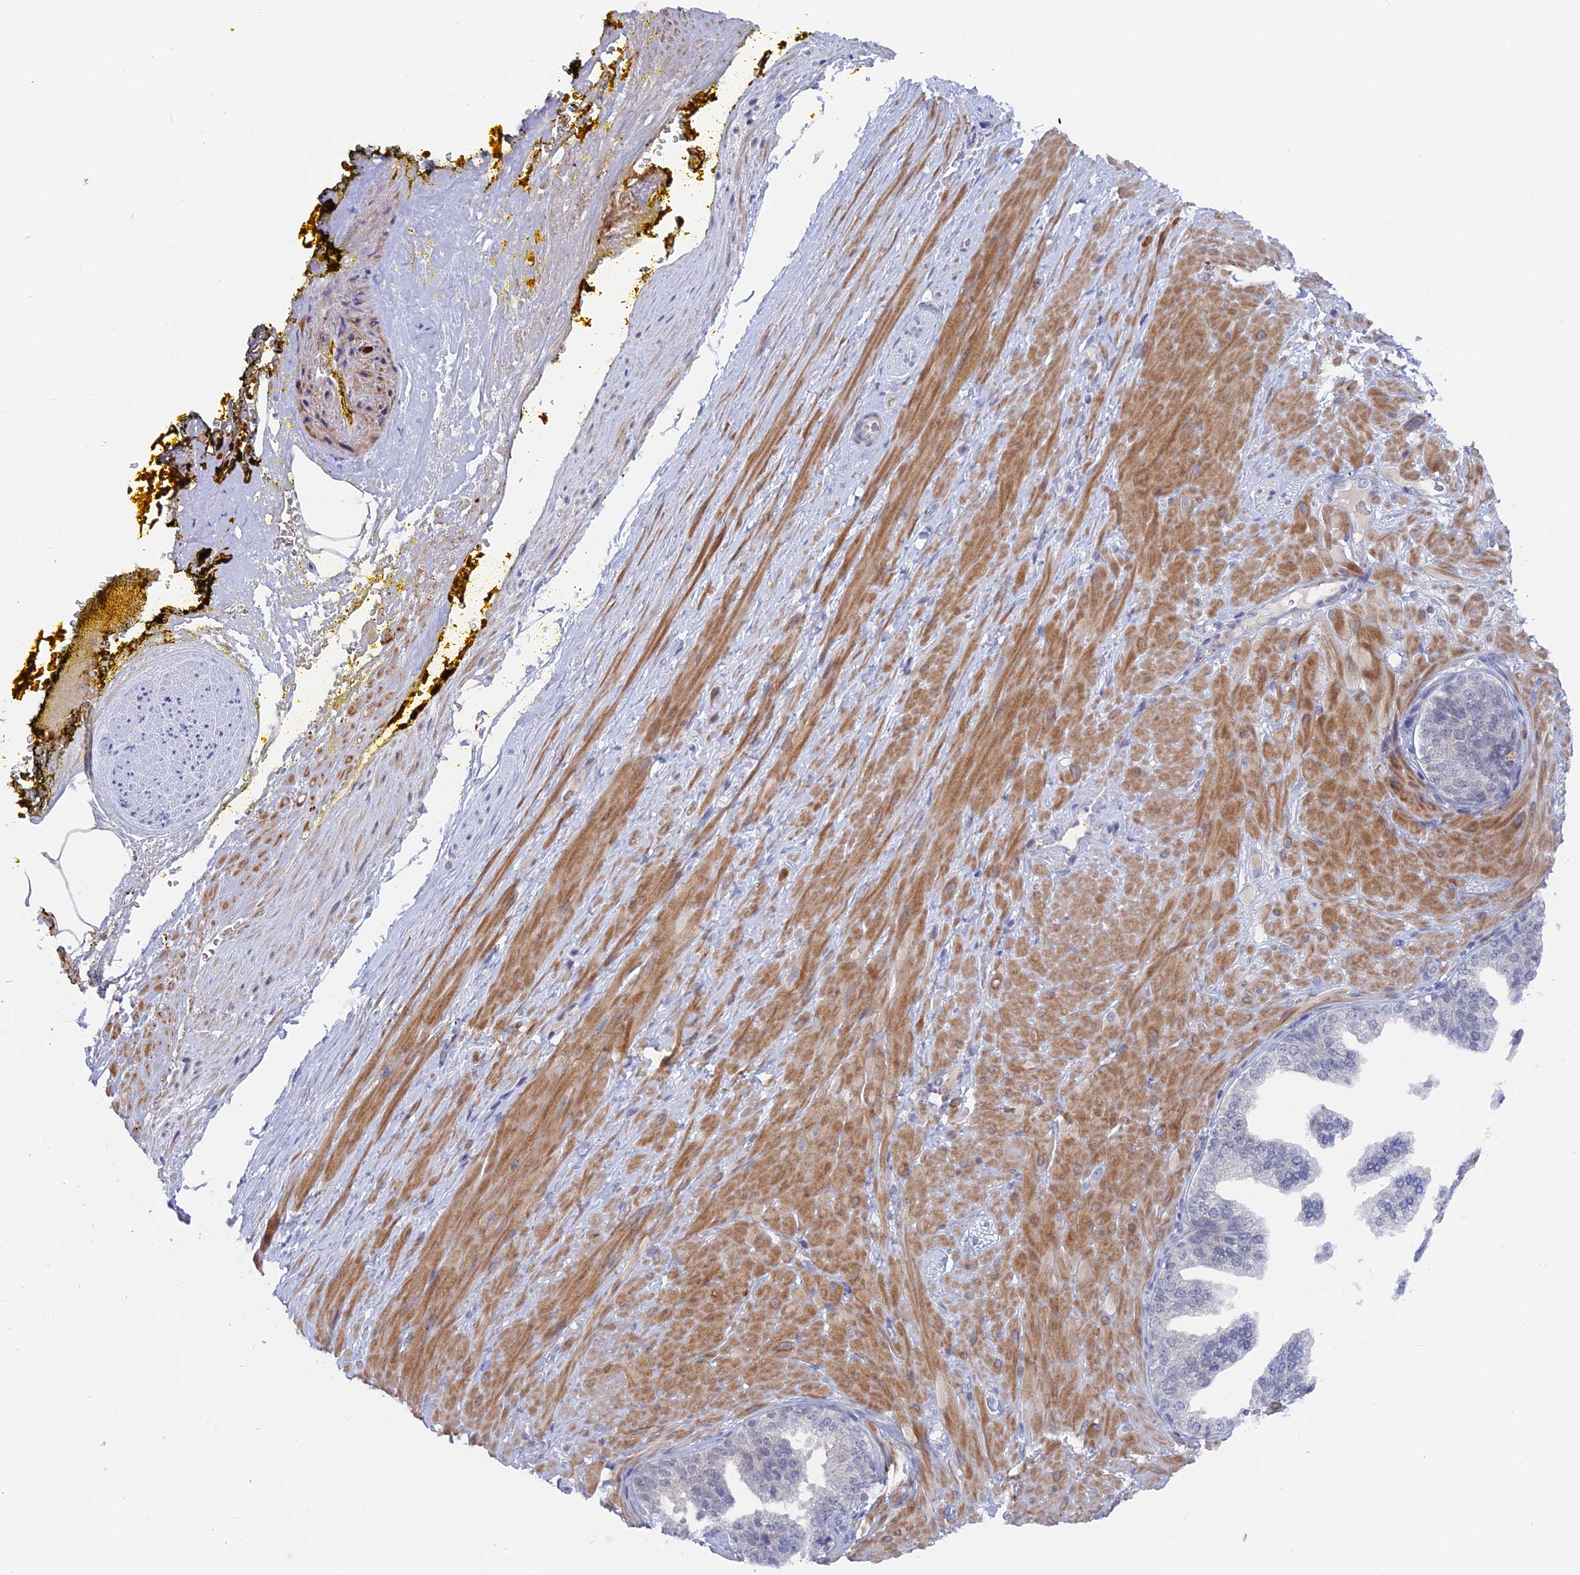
{"staining": {"intensity": "negative", "quantity": "none", "location": "none"}, "tissue": "adipose tissue", "cell_type": "Adipocytes", "image_type": "normal", "snomed": [{"axis": "morphology", "description": "Normal tissue, NOS"}, {"axis": "morphology", "description": "Adenocarcinoma, Low grade"}, {"axis": "topography", "description": "Prostate"}, {"axis": "topography", "description": "Peripheral nerve tissue"}], "caption": "High power microscopy photomicrograph of an immunohistochemistry (IHC) histopathology image of unremarkable adipose tissue, revealing no significant staining in adipocytes.", "gene": "BRD2", "patient": {"sex": "male", "age": 63}}